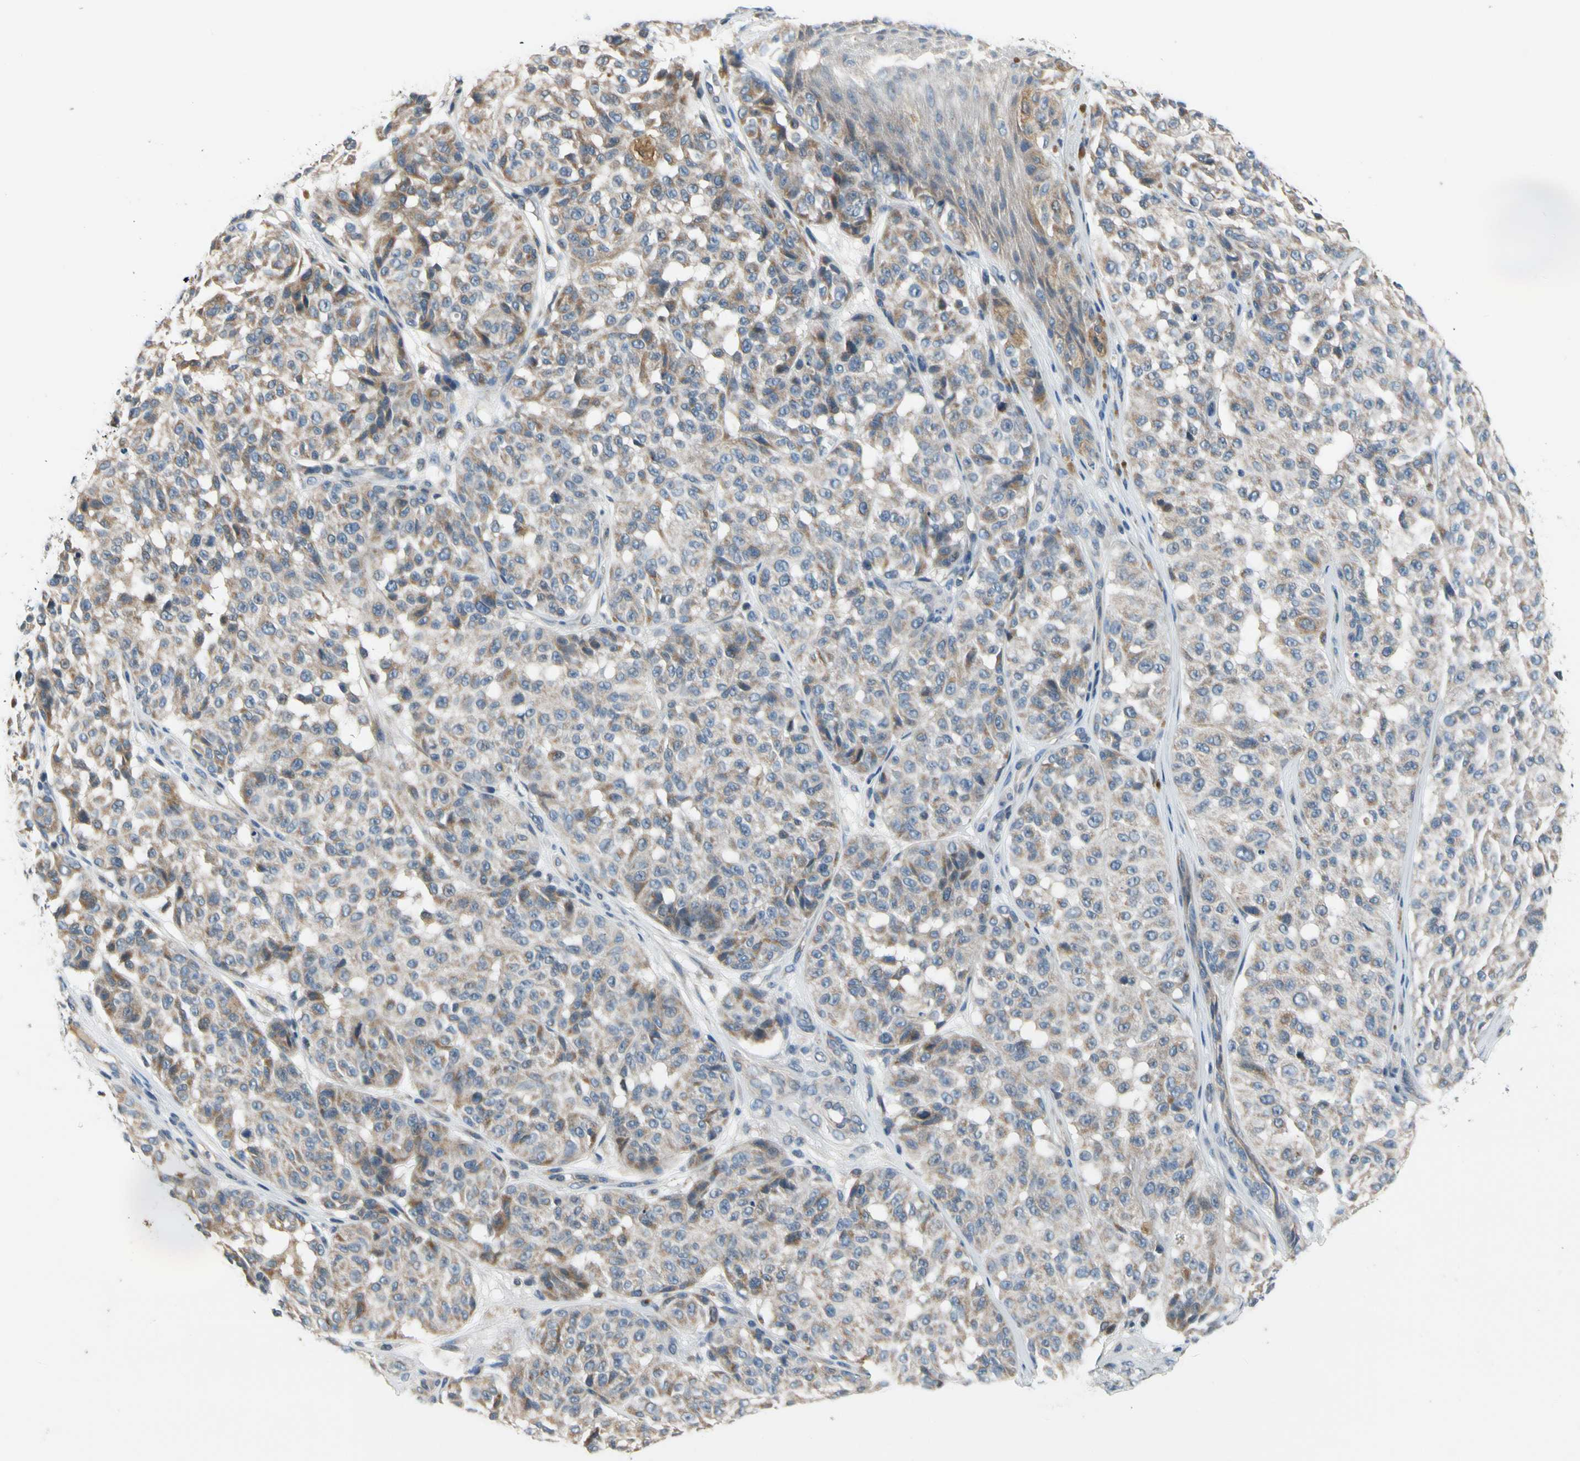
{"staining": {"intensity": "weak", "quantity": "25%-75%", "location": "cytoplasmic/membranous"}, "tissue": "melanoma", "cell_type": "Tumor cells", "image_type": "cancer", "snomed": [{"axis": "morphology", "description": "Malignant melanoma, NOS"}, {"axis": "topography", "description": "Skin"}], "caption": "Melanoma stained with a protein marker exhibits weak staining in tumor cells.", "gene": "SOX30", "patient": {"sex": "female", "age": 46}}